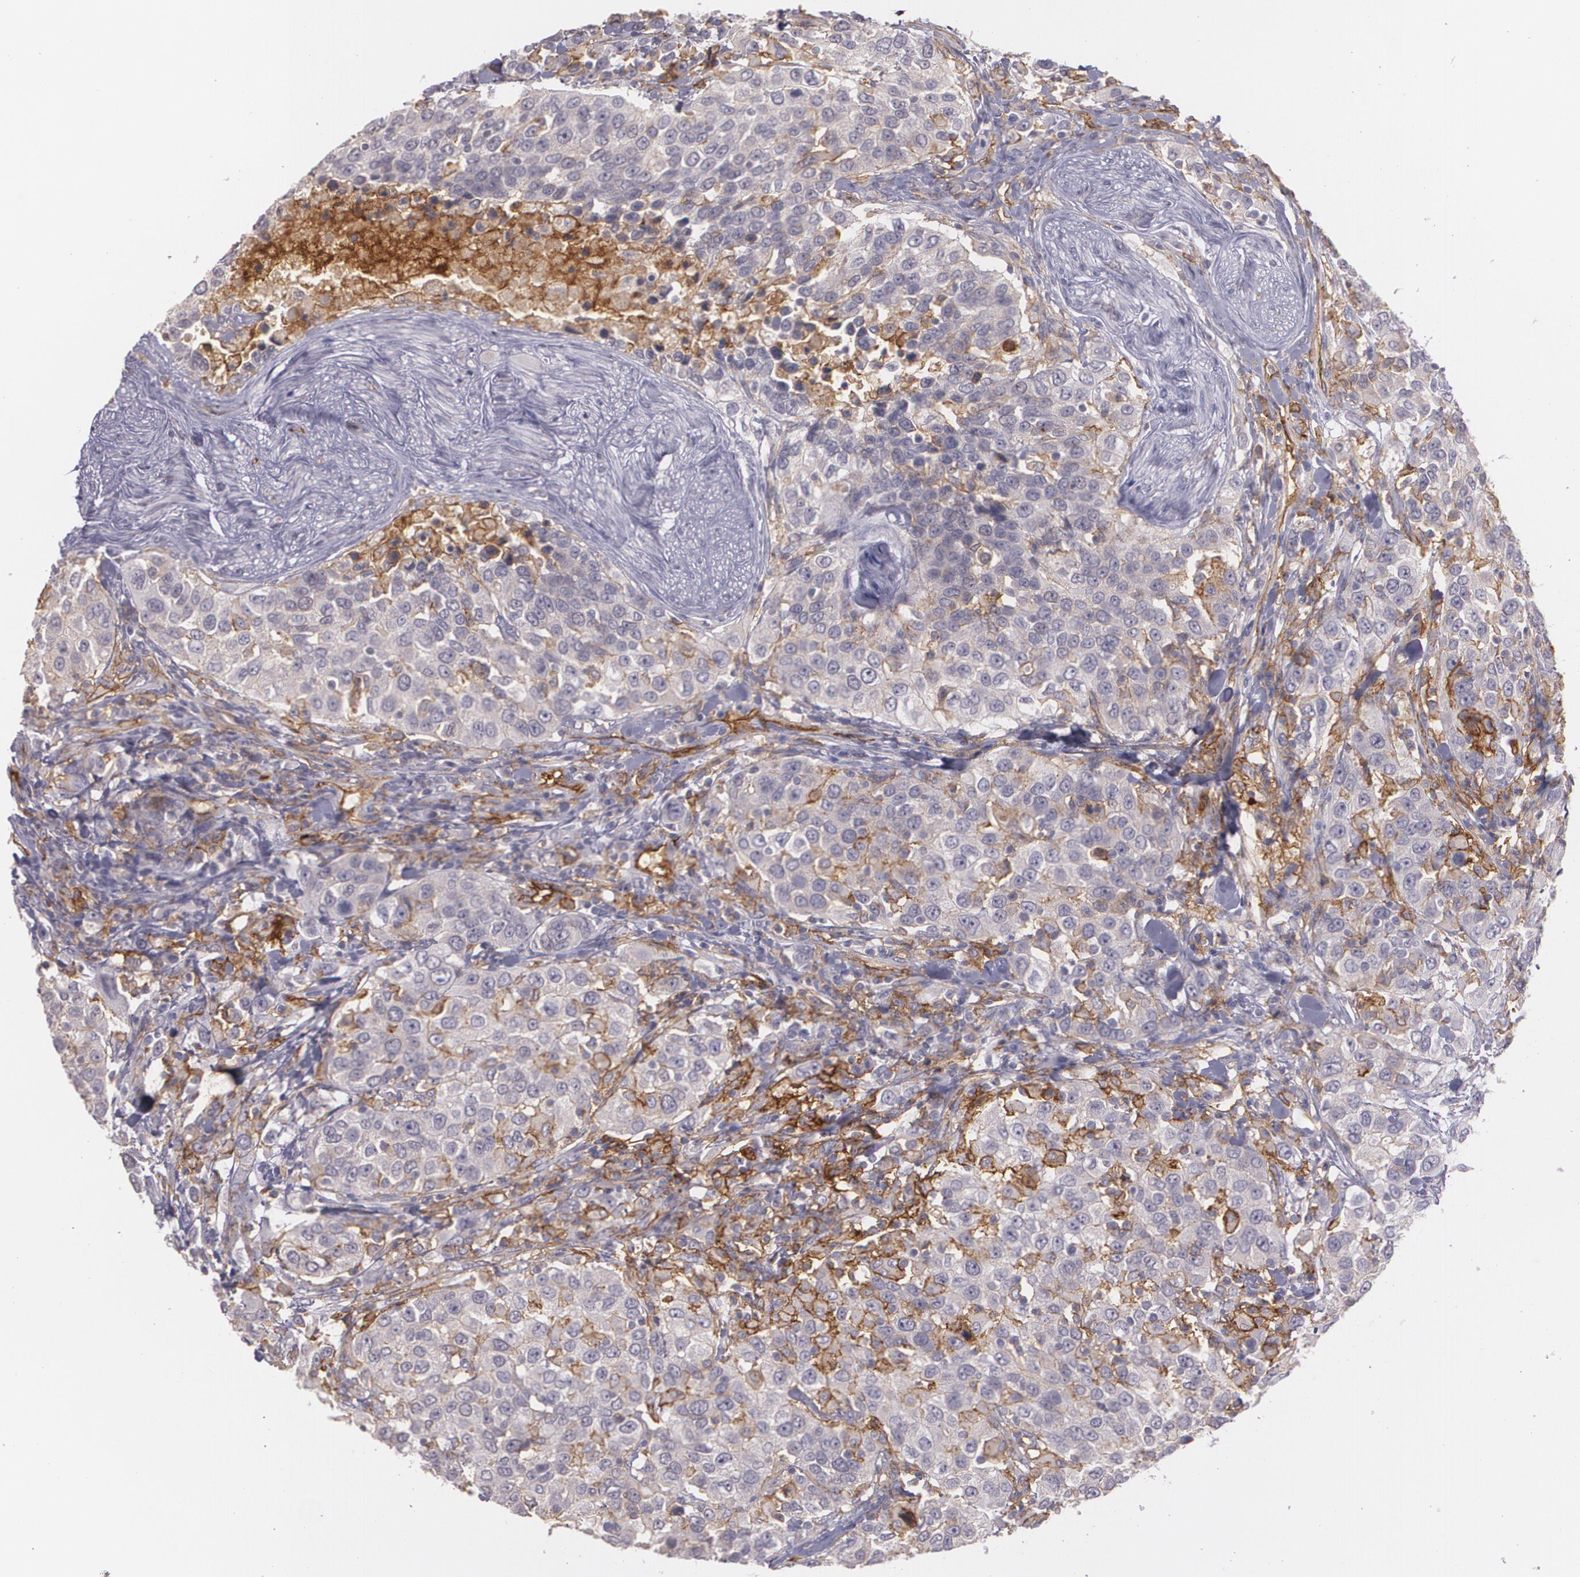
{"staining": {"intensity": "moderate", "quantity": ">75%", "location": "cytoplasmic/membranous"}, "tissue": "urothelial cancer", "cell_type": "Tumor cells", "image_type": "cancer", "snomed": [{"axis": "morphology", "description": "Urothelial carcinoma, High grade"}, {"axis": "topography", "description": "Urinary bladder"}], "caption": "Tumor cells exhibit medium levels of moderate cytoplasmic/membranous expression in about >75% of cells in urothelial cancer.", "gene": "ACE", "patient": {"sex": "female", "age": 80}}